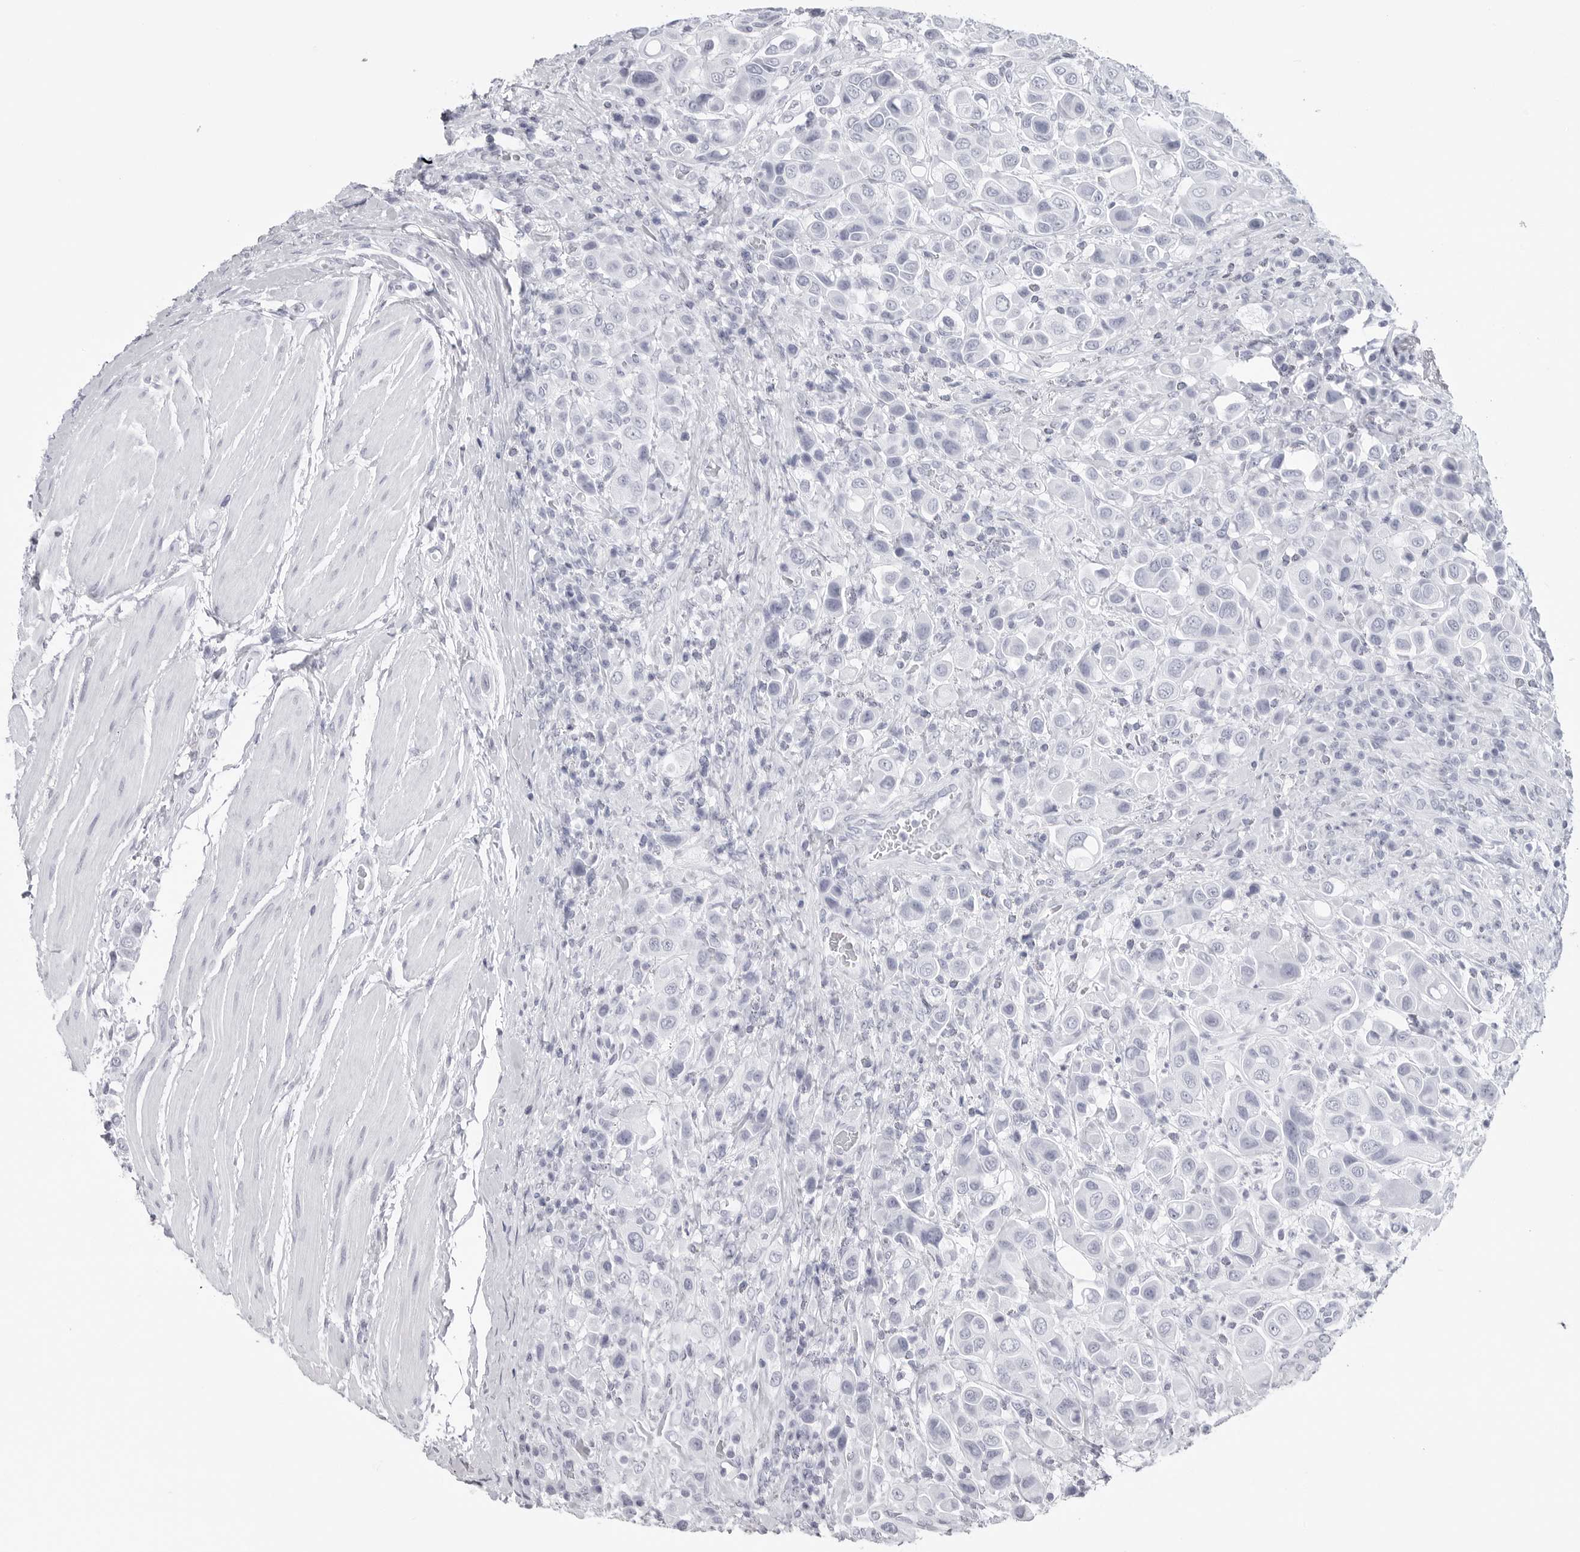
{"staining": {"intensity": "negative", "quantity": "none", "location": "none"}, "tissue": "urothelial cancer", "cell_type": "Tumor cells", "image_type": "cancer", "snomed": [{"axis": "morphology", "description": "Urothelial carcinoma, High grade"}, {"axis": "topography", "description": "Urinary bladder"}], "caption": "There is no significant expression in tumor cells of urothelial cancer.", "gene": "CST2", "patient": {"sex": "male", "age": 50}}